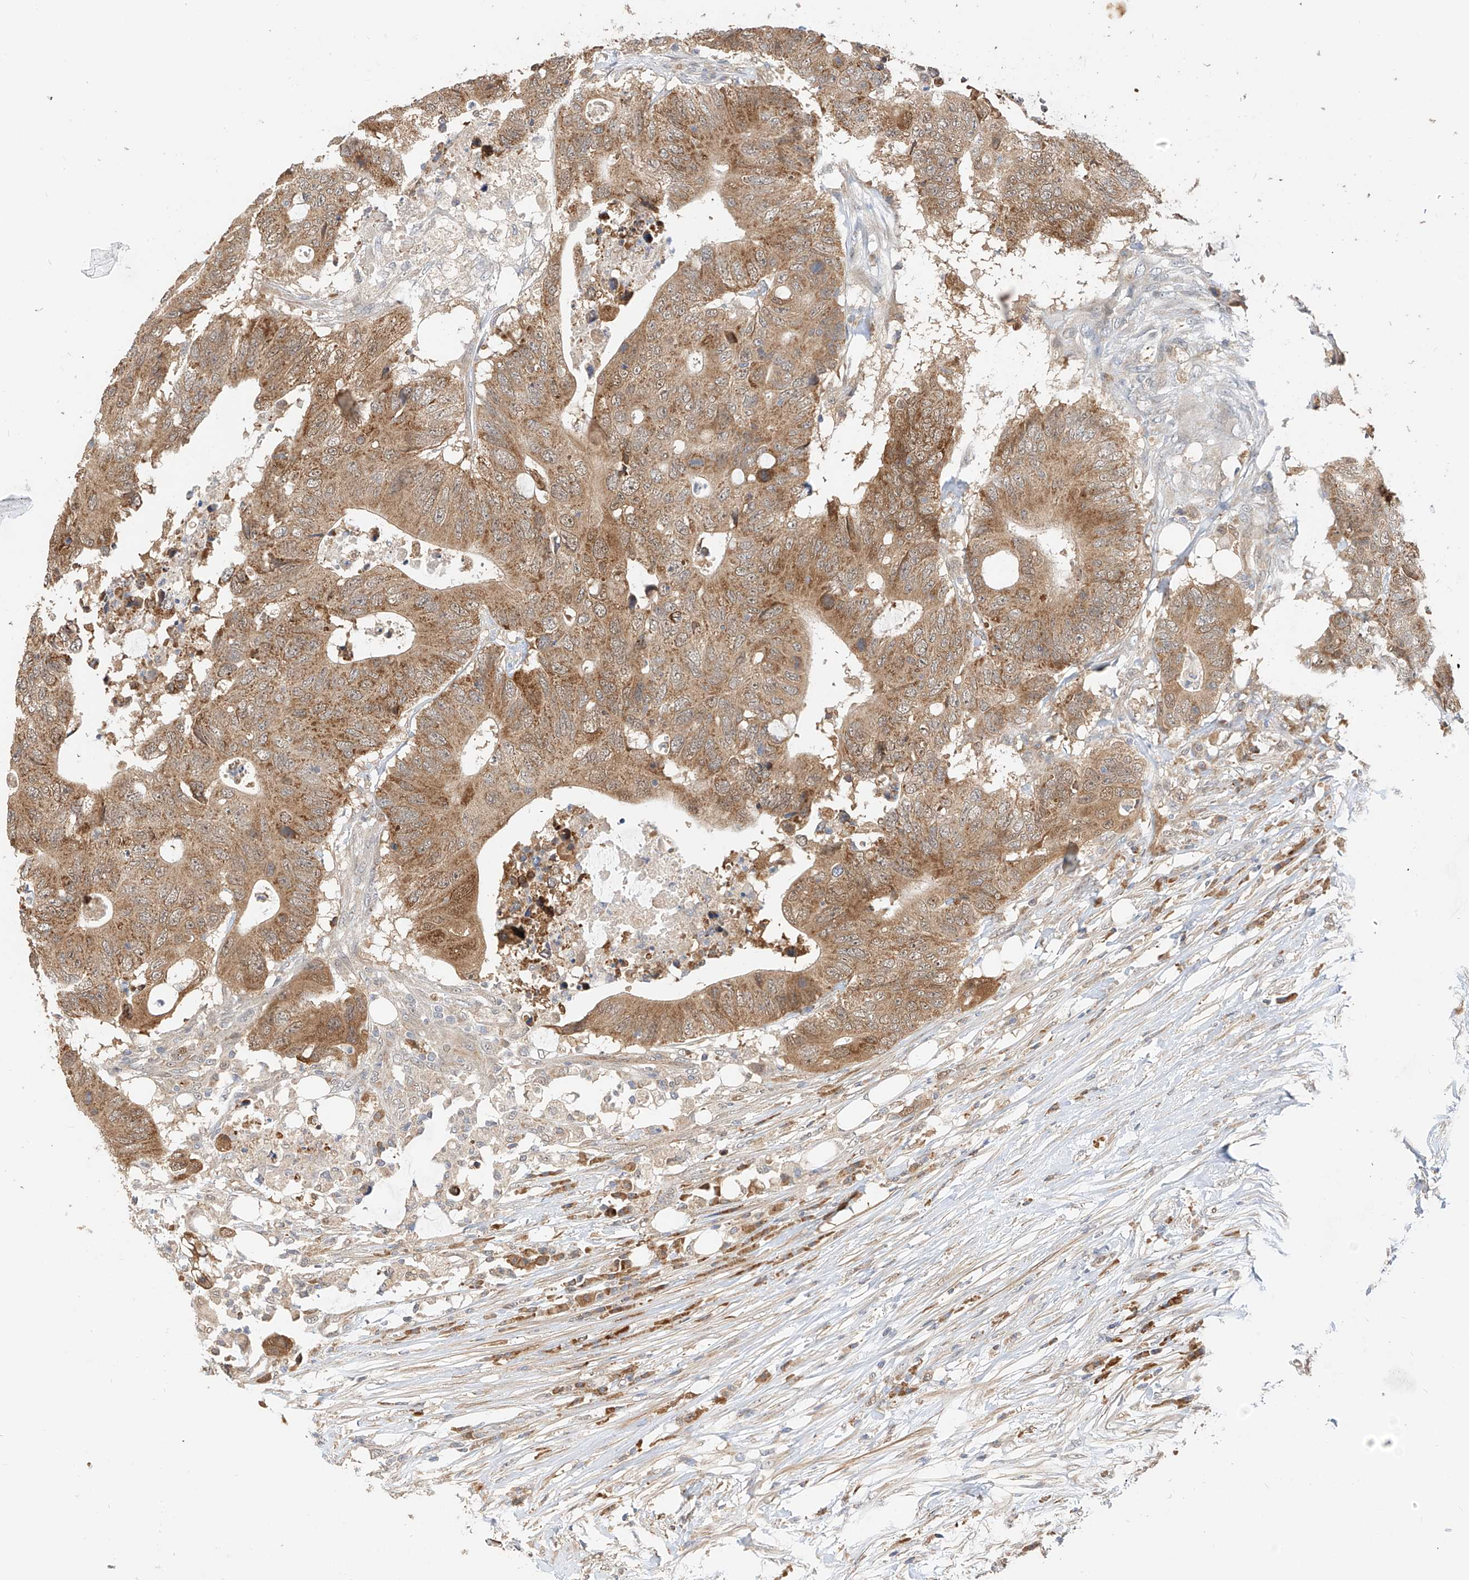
{"staining": {"intensity": "moderate", "quantity": ">75%", "location": "cytoplasmic/membranous"}, "tissue": "colorectal cancer", "cell_type": "Tumor cells", "image_type": "cancer", "snomed": [{"axis": "morphology", "description": "Adenocarcinoma, NOS"}, {"axis": "topography", "description": "Colon"}], "caption": "Colorectal adenocarcinoma was stained to show a protein in brown. There is medium levels of moderate cytoplasmic/membranous staining in about >75% of tumor cells. (DAB (3,3'-diaminobenzidine) = brown stain, brightfield microscopy at high magnification).", "gene": "PPA2", "patient": {"sex": "male", "age": 71}}